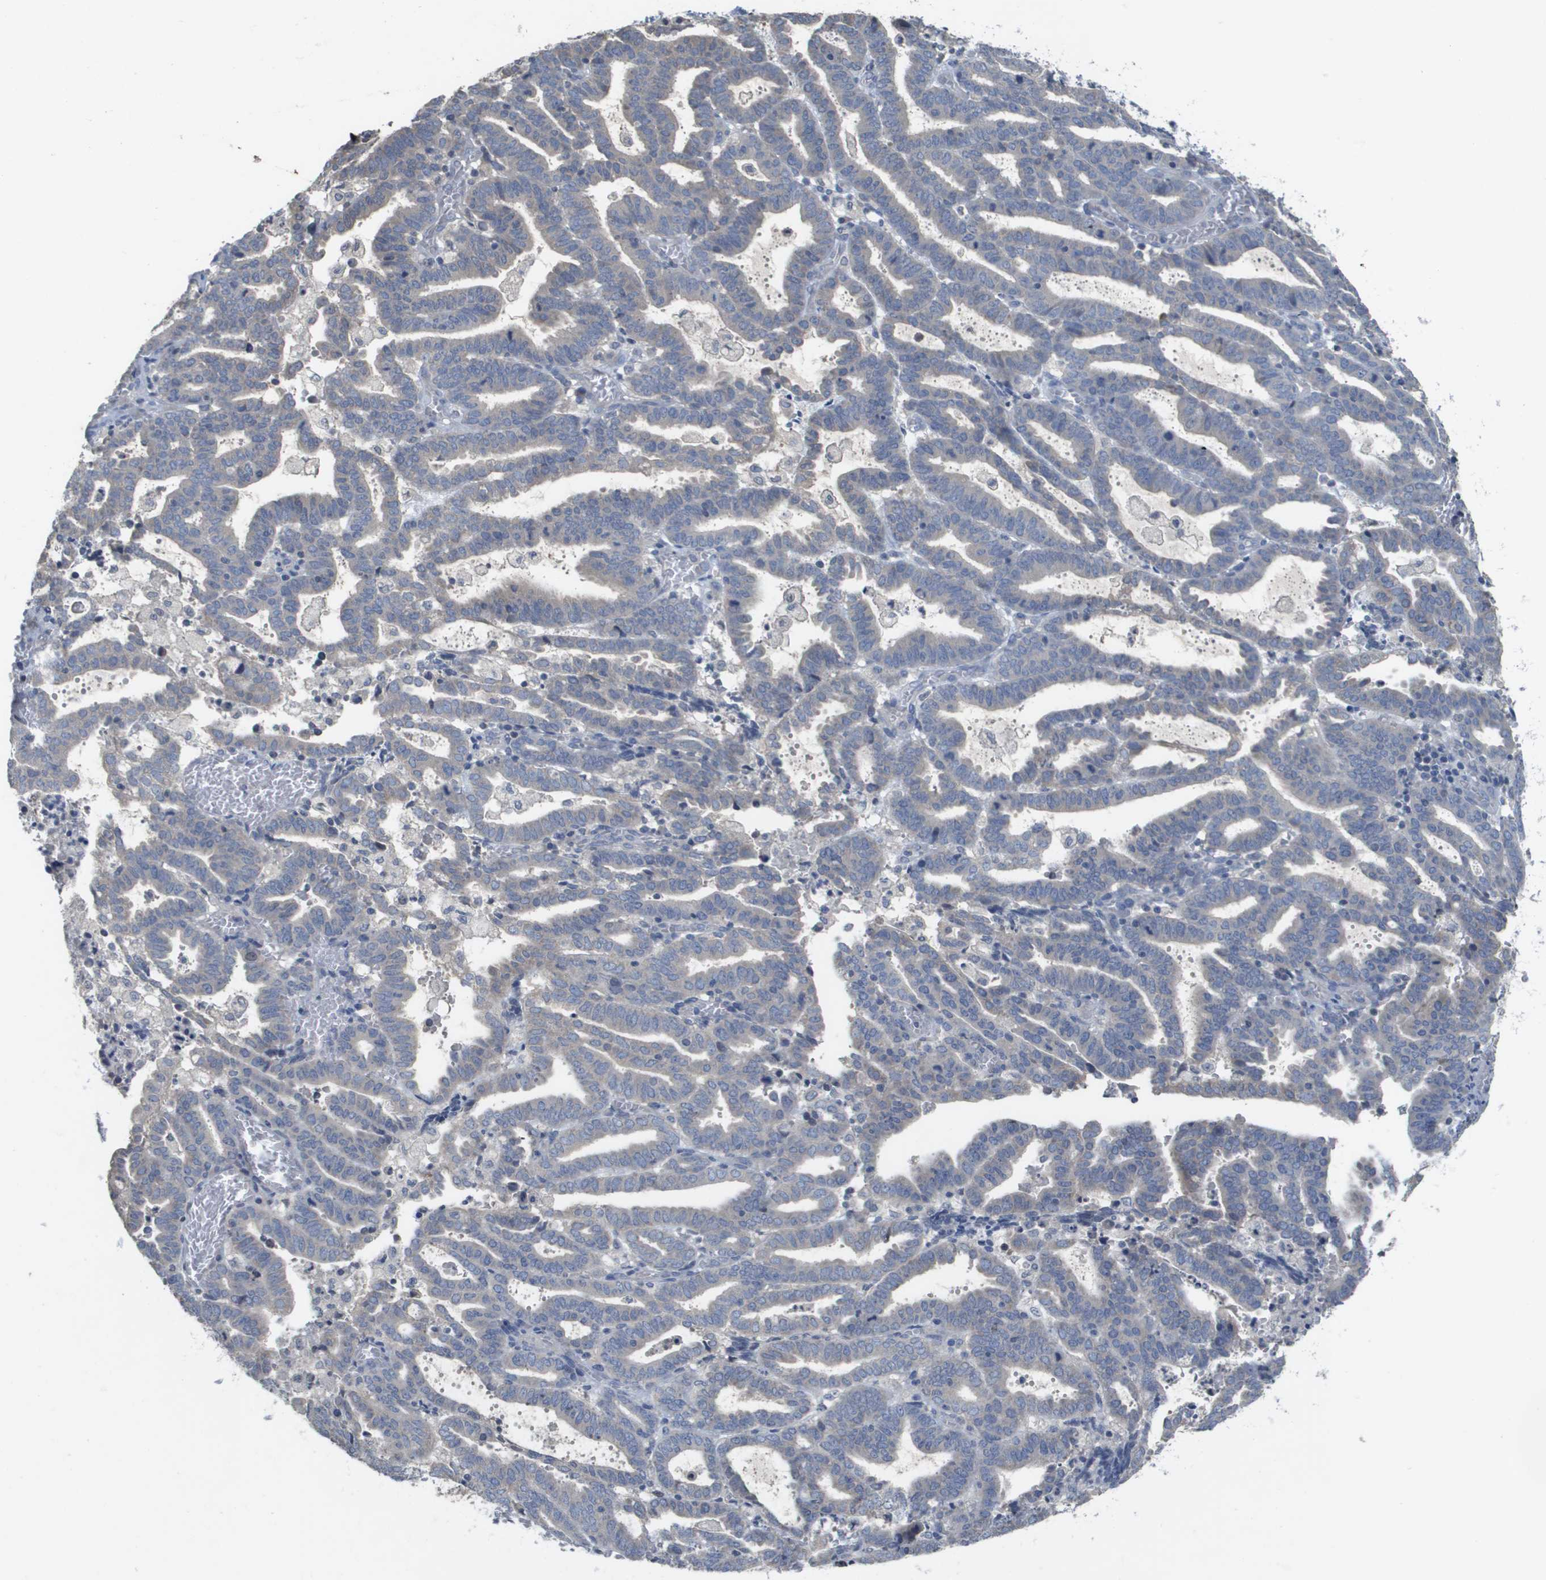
{"staining": {"intensity": "negative", "quantity": "none", "location": "none"}, "tissue": "endometrial cancer", "cell_type": "Tumor cells", "image_type": "cancer", "snomed": [{"axis": "morphology", "description": "Adenocarcinoma, NOS"}, {"axis": "topography", "description": "Uterus"}], "caption": "An image of human endometrial adenocarcinoma is negative for staining in tumor cells.", "gene": "CAPN11", "patient": {"sex": "female", "age": 83}}